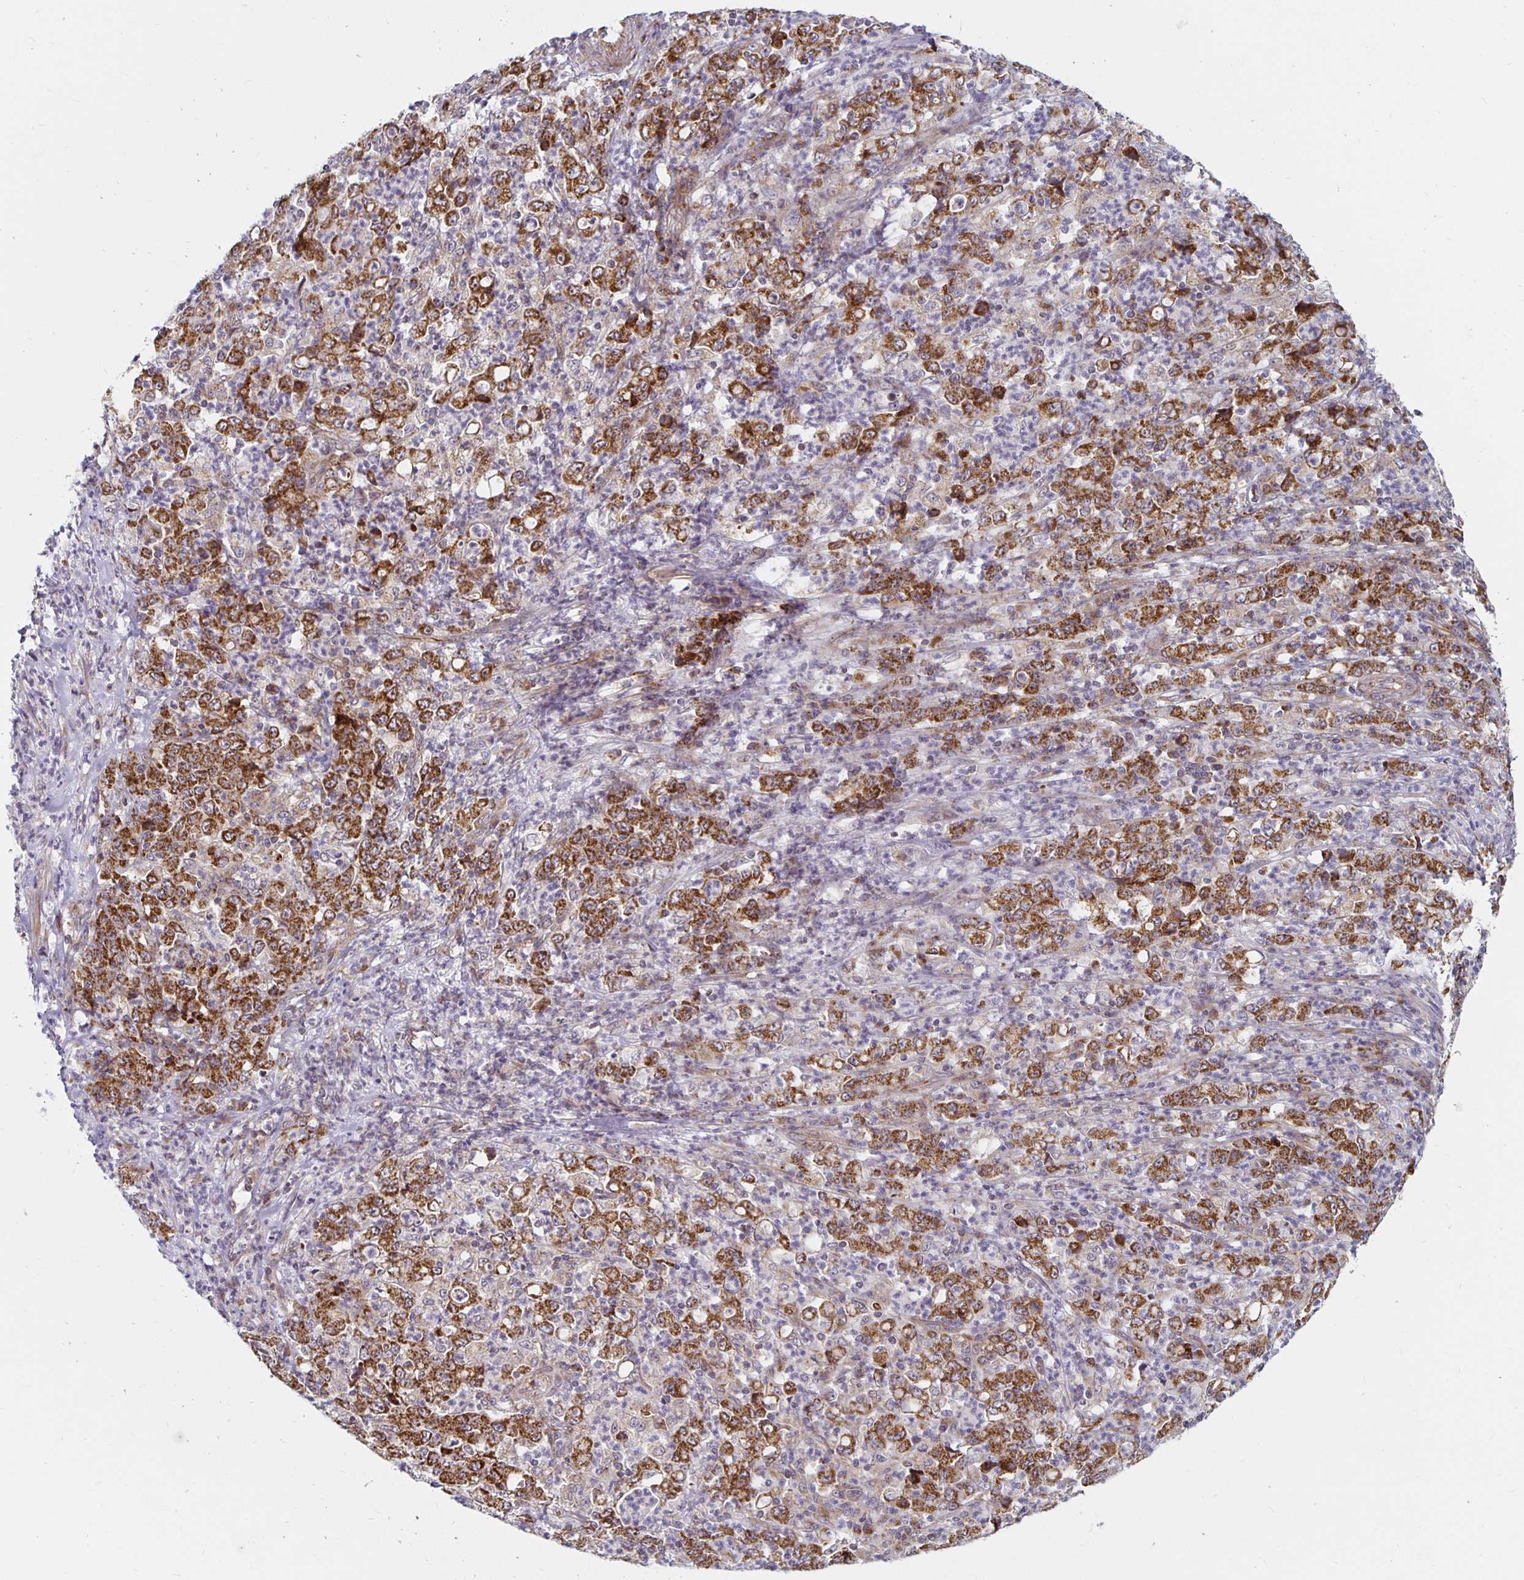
{"staining": {"intensity": "strong", "quantity": ">75%", "location": "cytoplasmic/membranous"}, "tissue": "stomach cancer", "cell_type": "Tumor cells", "image_type": "cancer", "snomed": [{"axis": "morphology", "description": "Adenocarcinoma, NOS"}, {"axis": "topography", "description": "Stomach, lower"}], "caption": "Immunohistochemical staining of stomach cancer displays high levels of strong cytoplasmic/membranous expression in about >75% of tumor cells.", "gene": "MRPL28", "patient": {"sex": "female", "age": 71}}